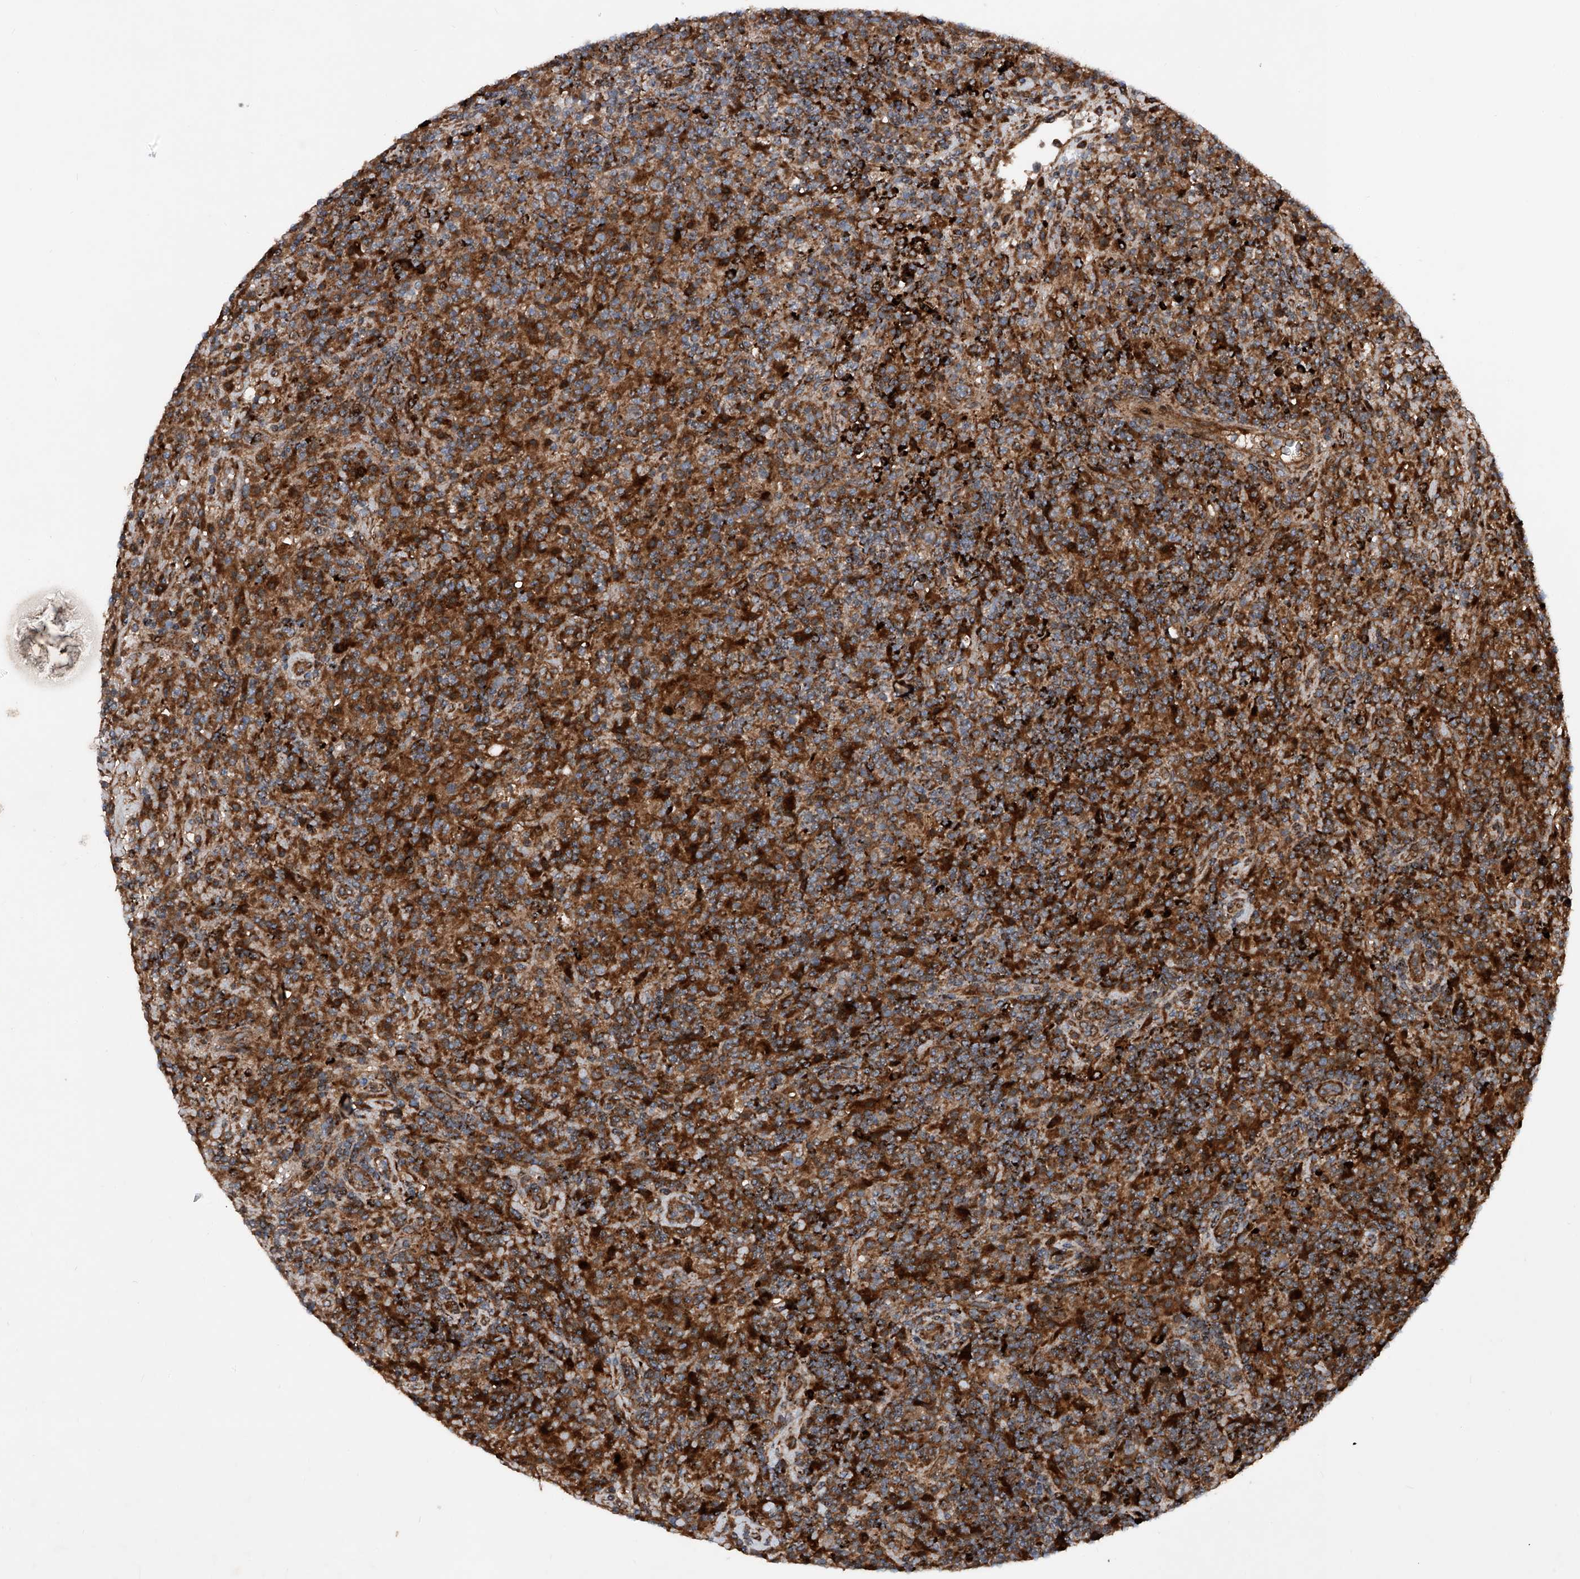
{"staining": {"intensity": "moderate", "quantity": ">75%", "location": "cytoplasmic/membranous"}, "tissue": "lymphoma", "cell_type": "Tumor cells", "image_type": "cancer", "snomed": [{"axis": "morphology", "description": "Hodgkin's disease, NOS"}, {"axis": "topography", "description": "Lymph node"}], "caption": "Immunohistochemical staining of Hodgkin's disease shows medium levels of moderate cytoplasmic/membranous expression in about >75% of tumor cells.", "gene": "DAD1", "patient": {"sex": "male", "age": 70}}